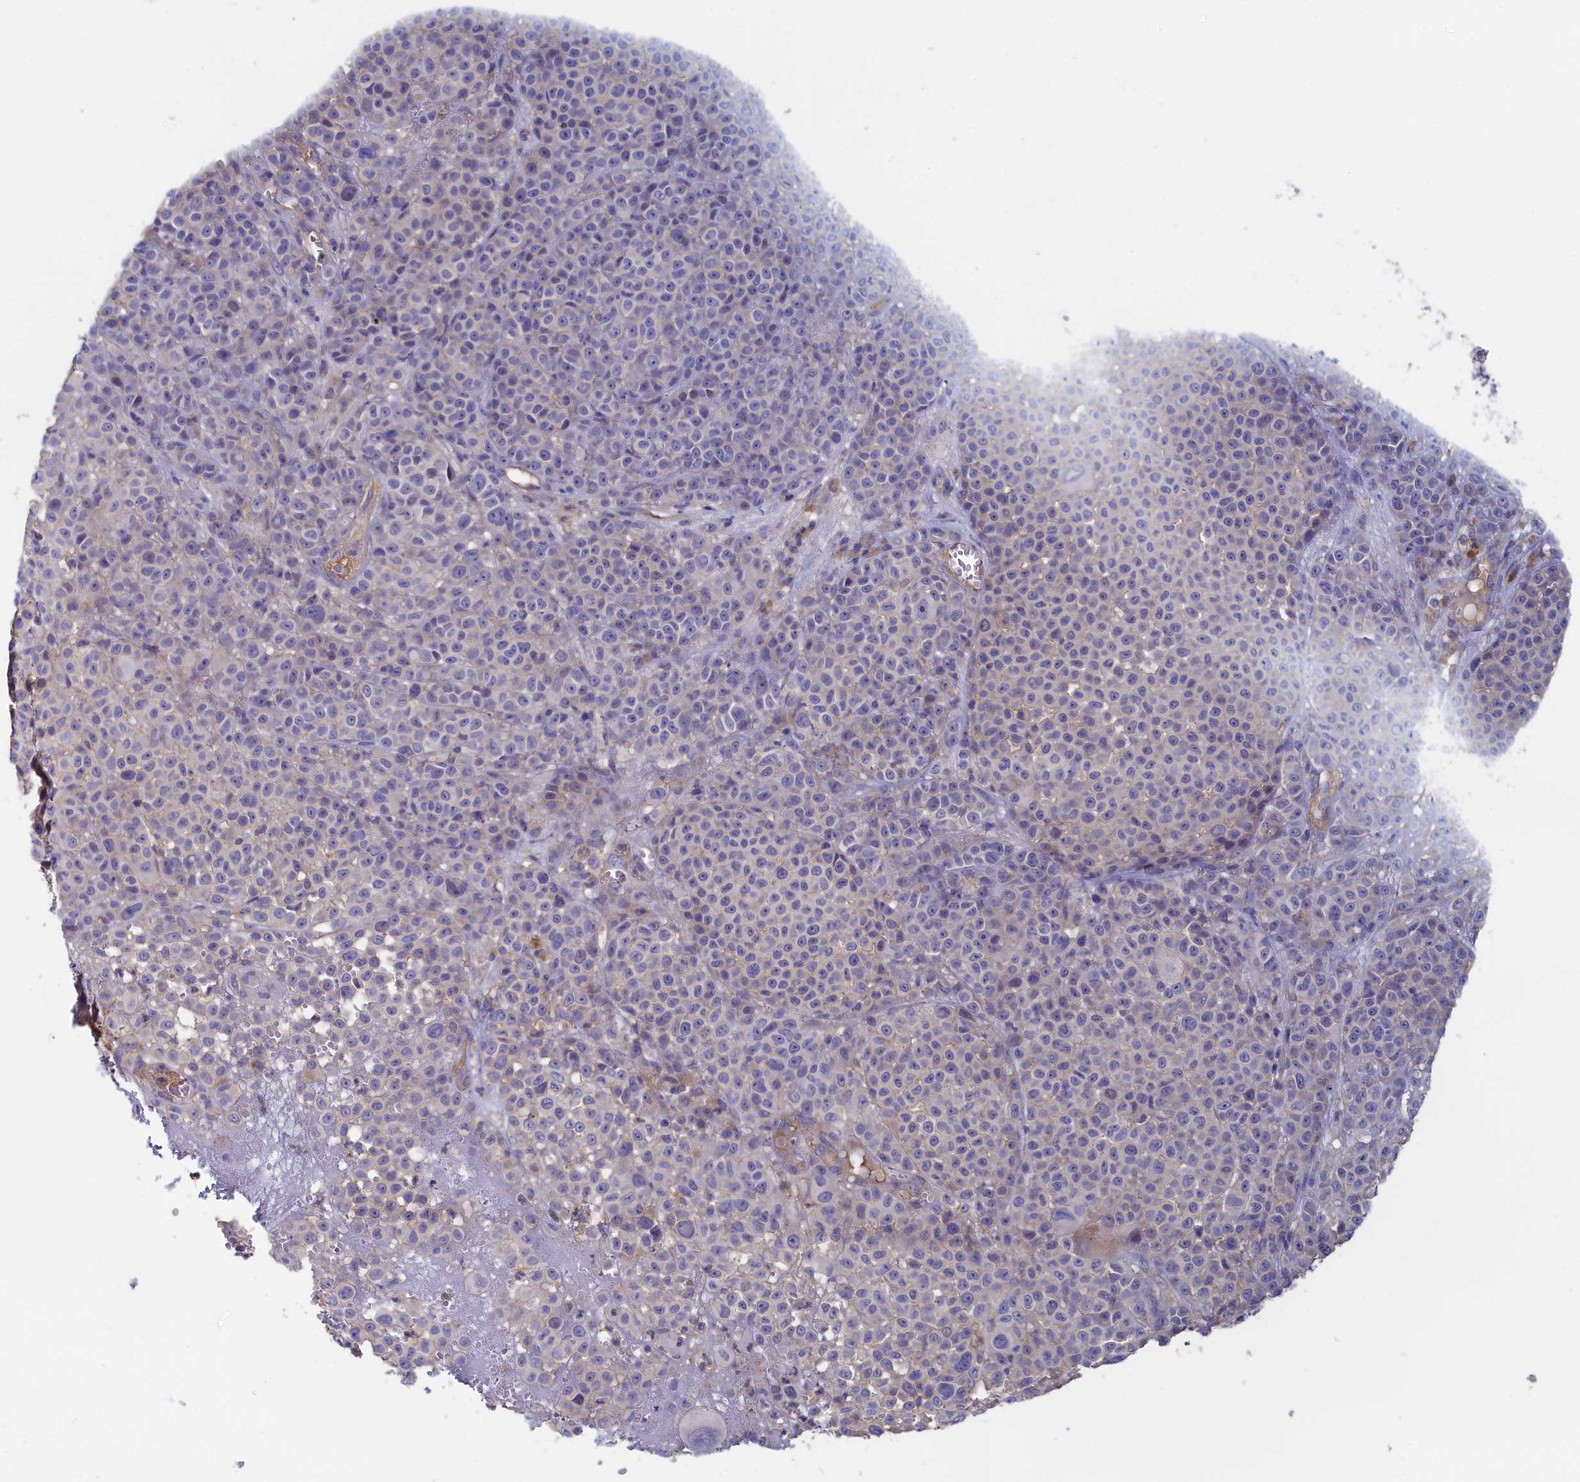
{"staining": {"intensity": "negative", "quantity": "none", "location": "none"}, "tissue": "melanoma", "cell_type": "Tumor cells", "image_type": "cancer", "snomed": [{"axis": "morphology", "description": "Malignant melanoma, NOS"}, {"axis": "topography", "description": "Skin"}], "caption": "Protein analysis of malignant melanoma displays no significant staining in tumor cells.", "gene": "ANKRD2", "patient": {"sex": "female", "age": 94}}